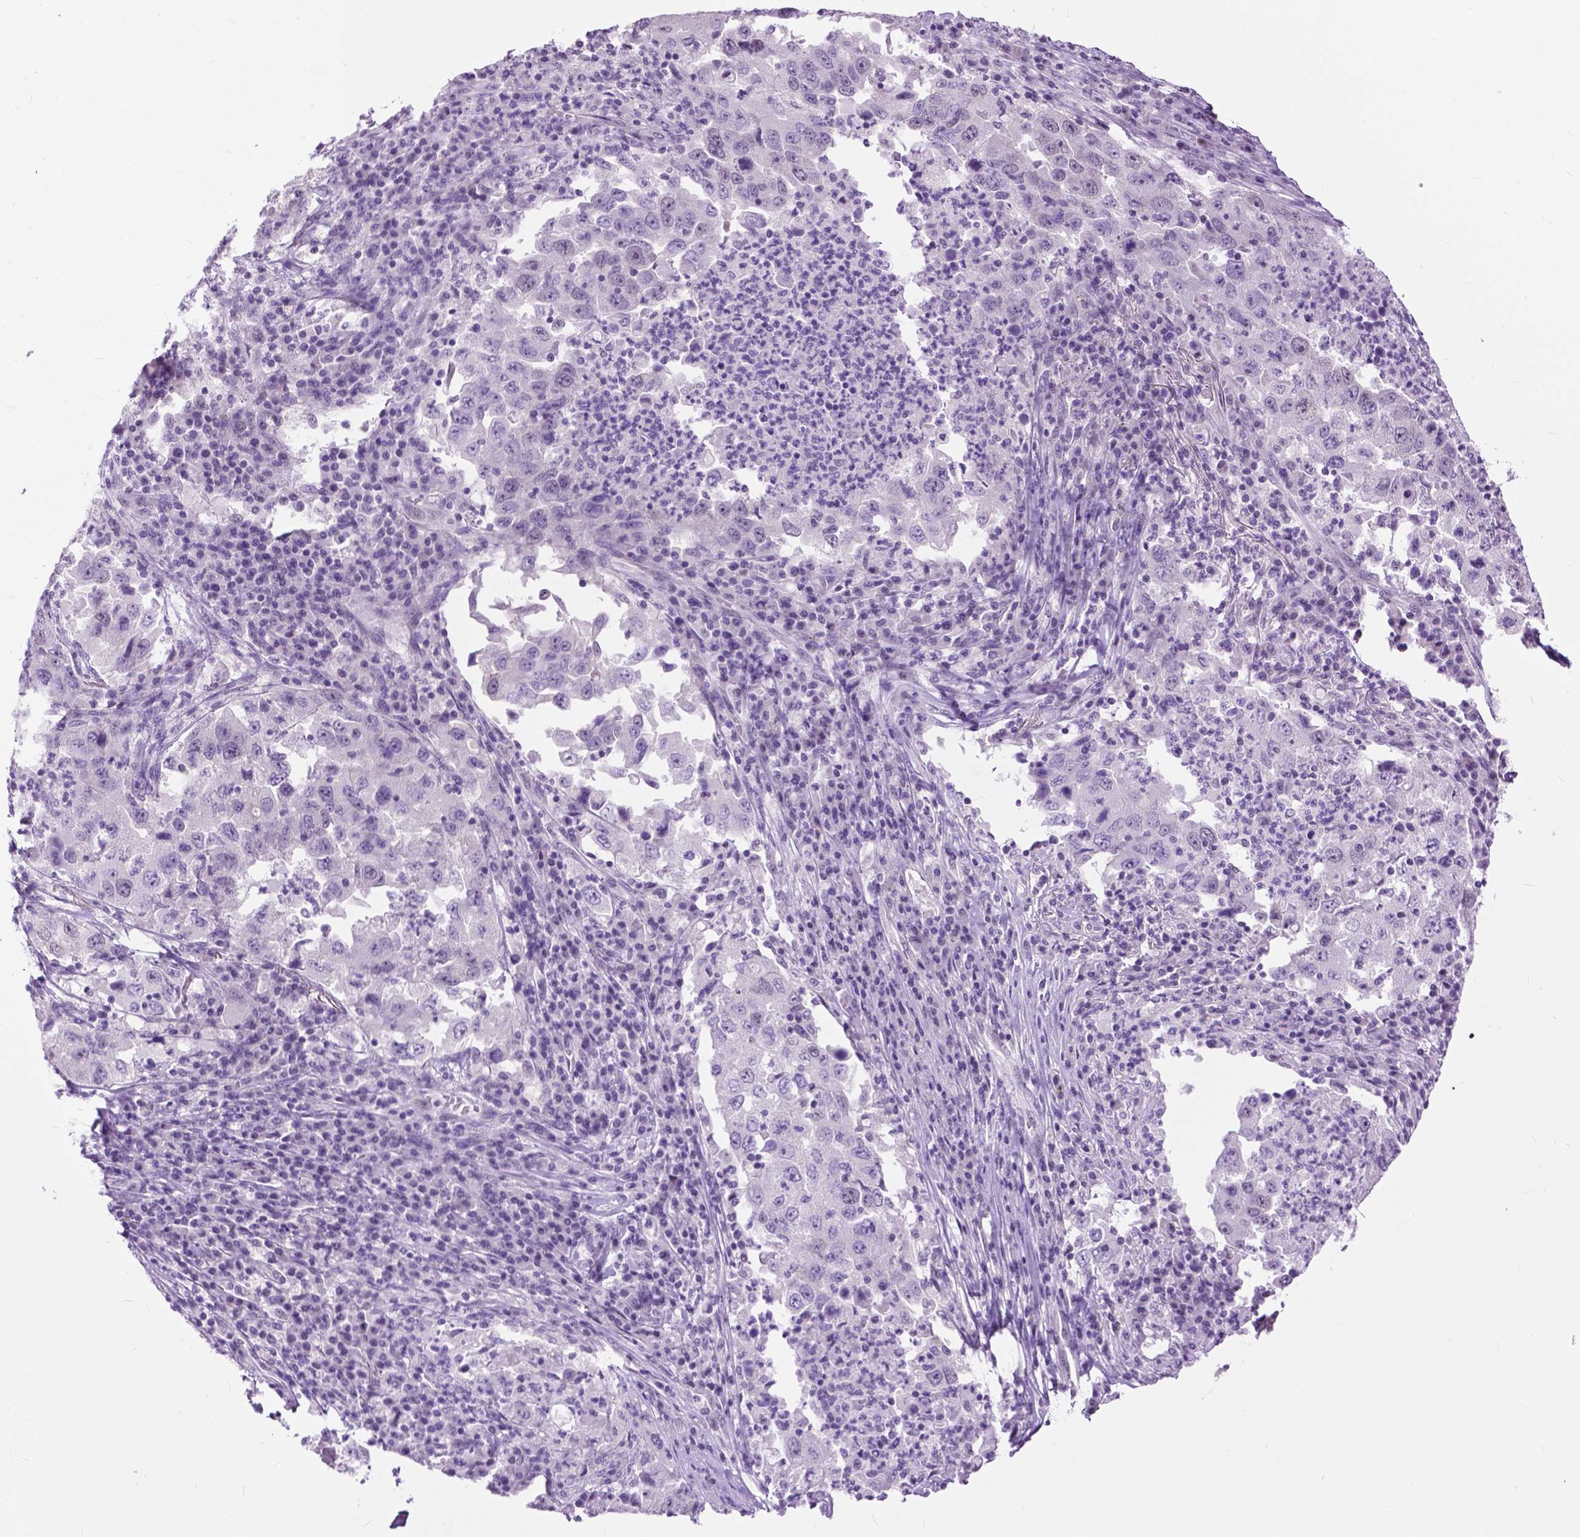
{"staining": {"intensity": "negative", "quantity": "none", "location": "none"}, "tissue": "lung cancer", "cell_type": "Tumor cells", "image_type": "cancer", "snomed": [{"axis": "morphology", "description": "Adenocarcinoma, NOS"}, {"axis": "topography", "description": "Lung"}], "caption": "A micrograph of lung cancer stained for a protein demonstrates no brown staining in tumor cells.", "gene": "GPR37L1", "patient": {"sex": "male", "age": 73}}